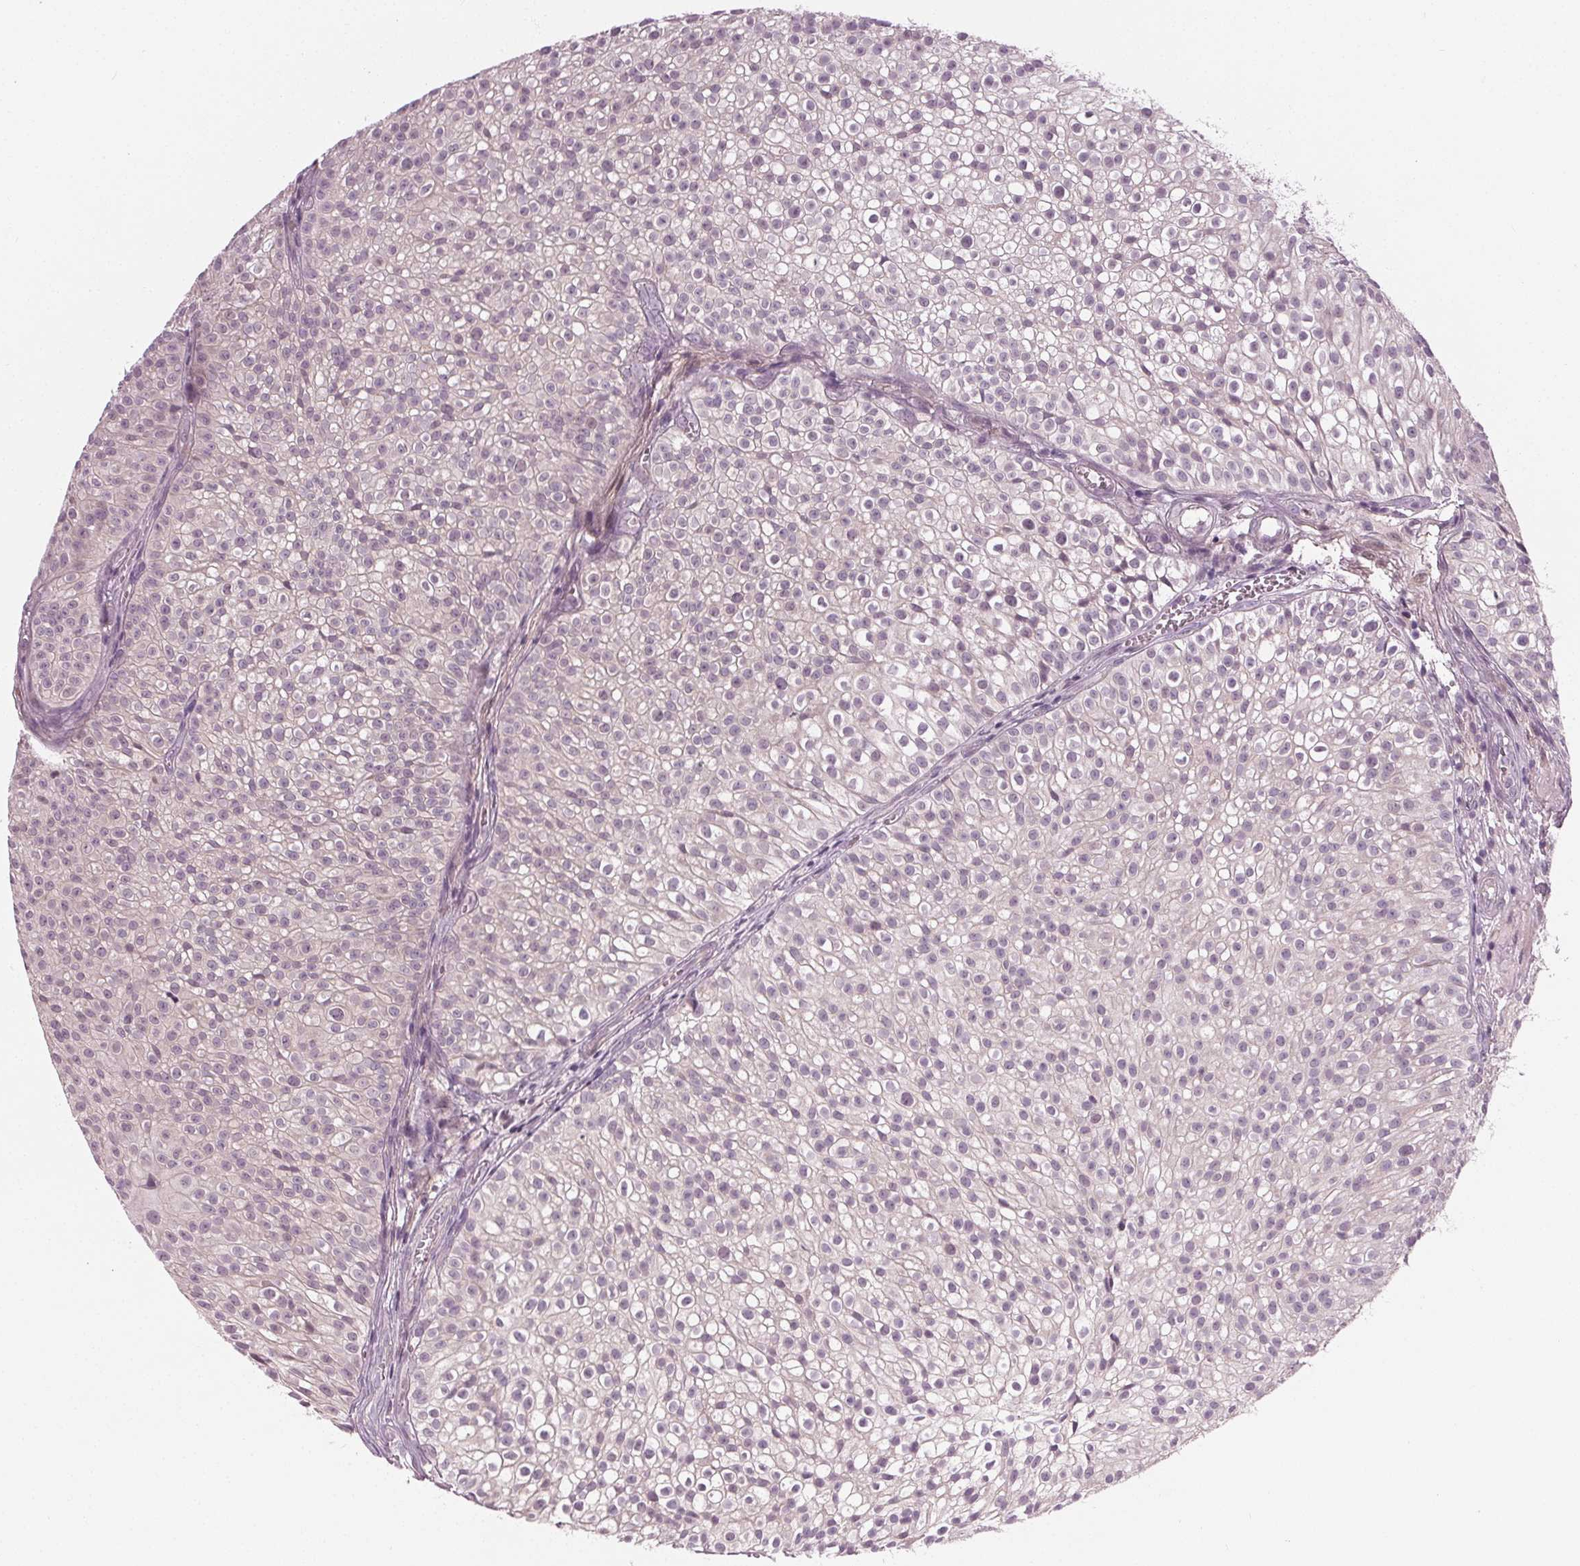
{"staining": {"intensity": "negative", "quantity": "none", "location": "none"}, "tissue": "urothelial cancer", "cell_type": "Tumor cells", "image_type": "cancer", "snomed": [{"axis": "morphology", "description": "Urothelial carcinoma, Low grade"}, {"axis": "topography", "description": "Urinary bladder"}], "caption": "IHC histopathology image of neoplastic tissue: urothelial carcinoma (low-grade) stained with DAB reveals no significant protein expression in tumor cells.", "gene": "ZNF605", "patient": {"sex": "male", "age": 70}}